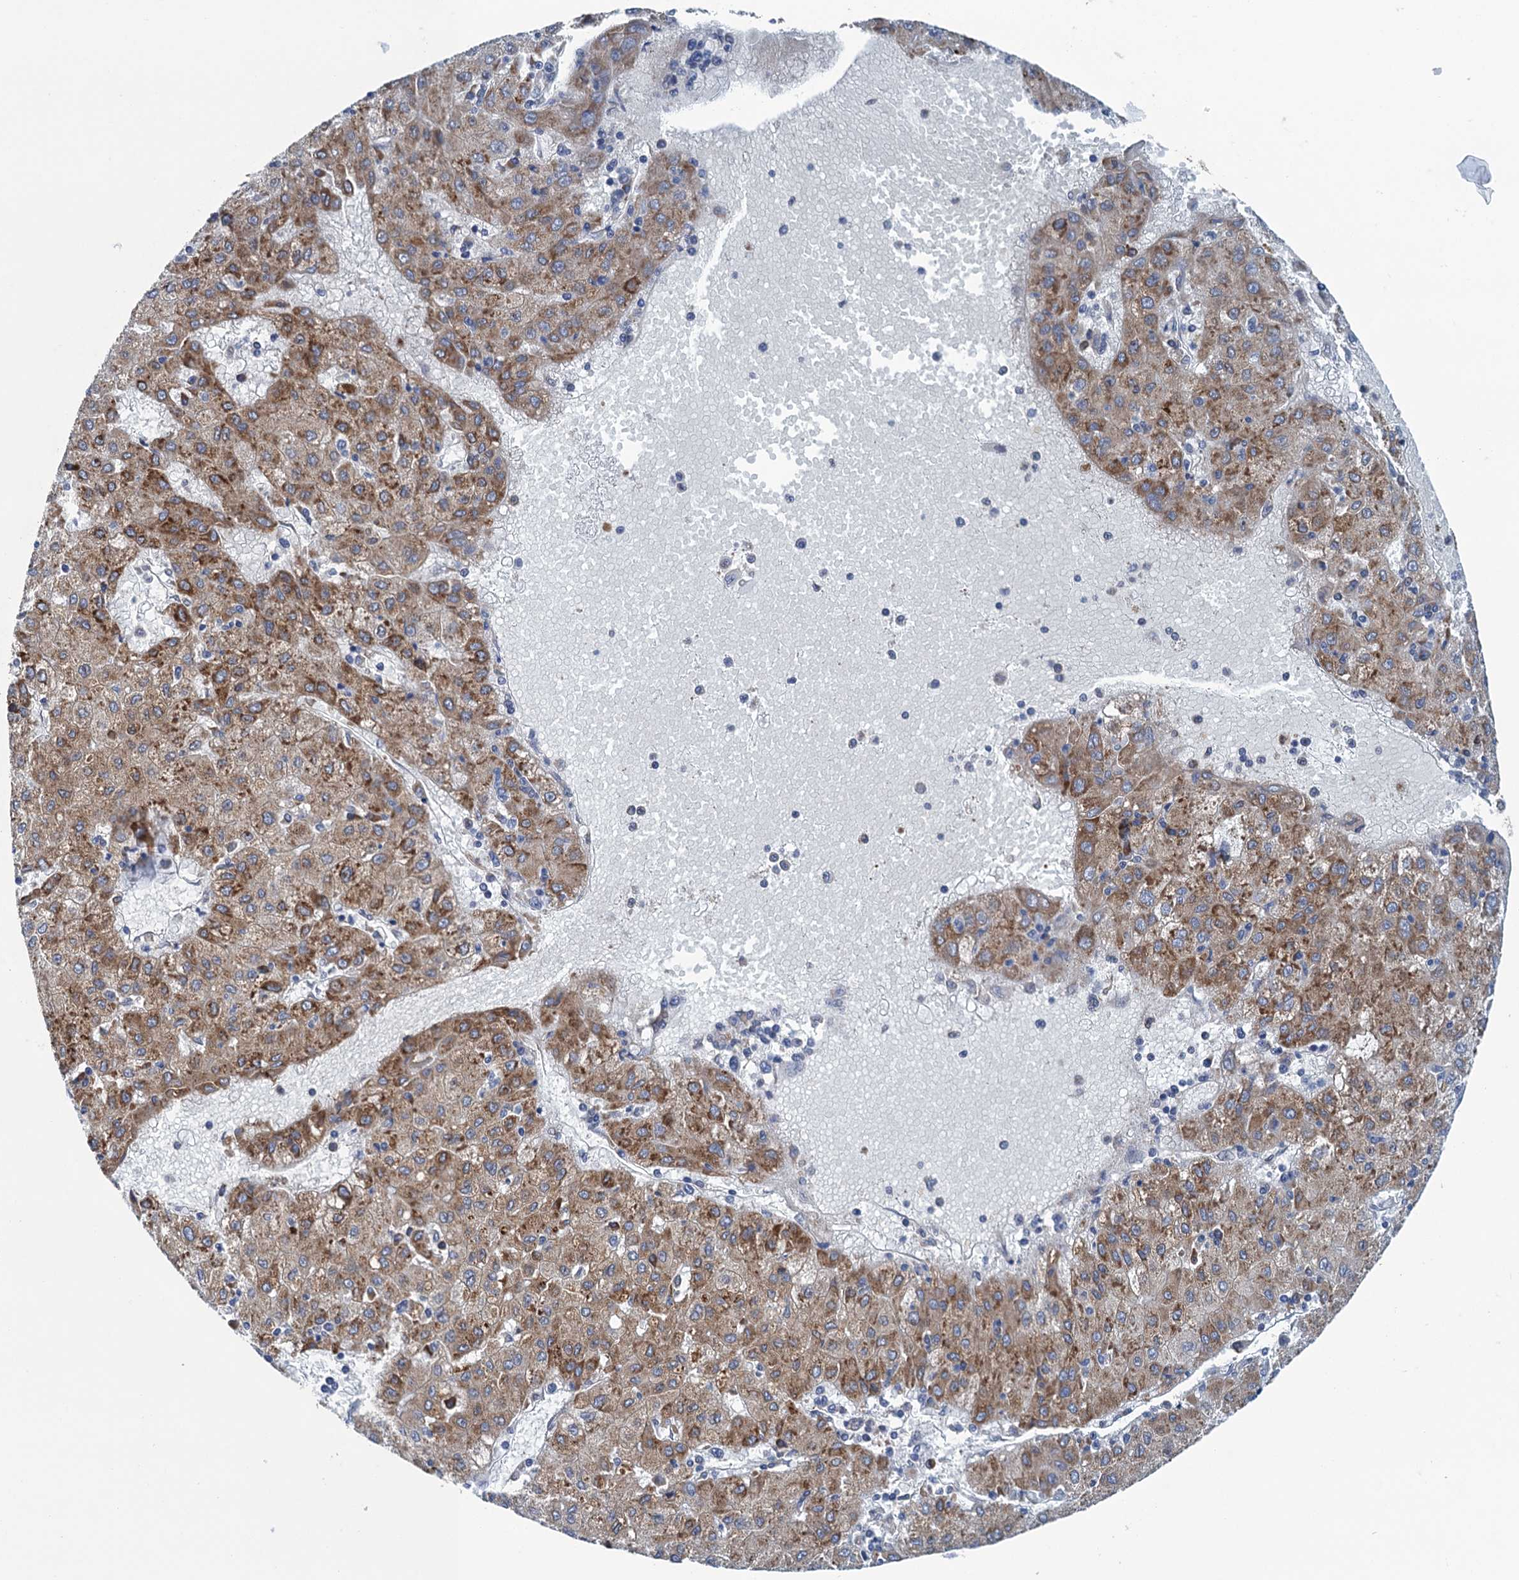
{"staining": {"intensity": "moderate", "quantity": ">75%", "location": "cytoplasmic/membranous"}, "tissue": "liver cancer", "cell_type": "Tumor cells", "image_type": "cancer", "snomed": [{"axis": "morphology", "description": "Carcinoma, Hepatocellular, NOS"}, {"axis": "topography", "description": "Liver"}], "caption": "Immunohistochemical staining of hepatocellular carcinoma (liver) reveals moderate cytoplasmic/membranous protein staining in approximately >75% of tumor cells.", "gene": "TMEM205", "patient": {"sex": "male", "age": 72}}